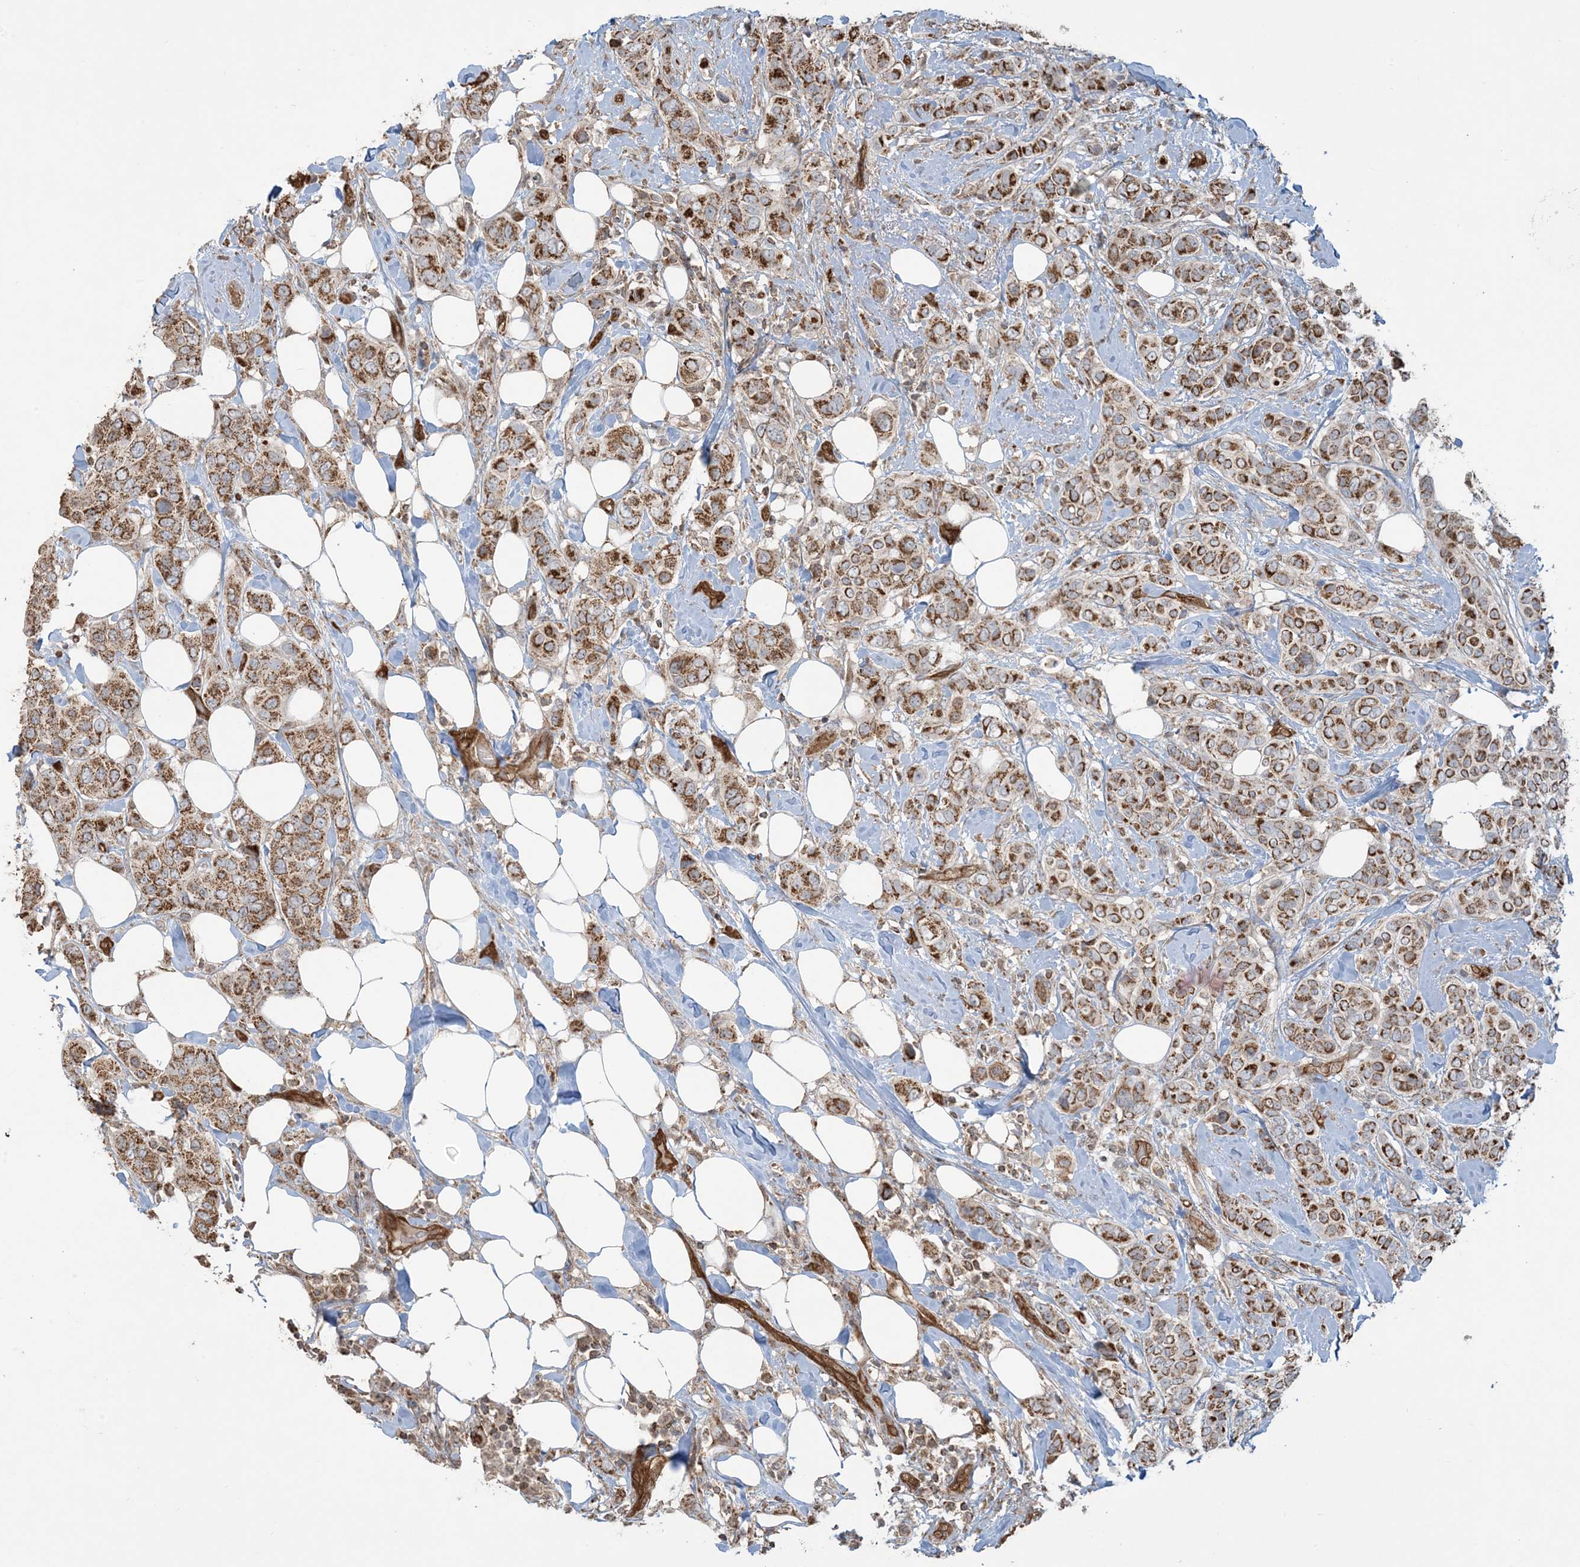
{"staining": {"intensity": "moderate", "quantity": ">75%", "location": "cytoplasmic/membranous"}, "tissue": "breast cancer", "cell_type": "Tumor cells", "image_type": "cancer", "snomed": [{"axis": "morphology", "description": "Lobular carcinoma"}, {"axis": "topography", "description": "Breast"}], "caption": "Protein expression analysis of human breast lobular carcinoma reveals moderate cytoplasmic/membranous expression in about >75% of tumor cells. (brown staining indicates protein expression, while blue staining denotes nuclei).", "gene": "PPM1F", "patient": {"sex": "female", "age": 51}}